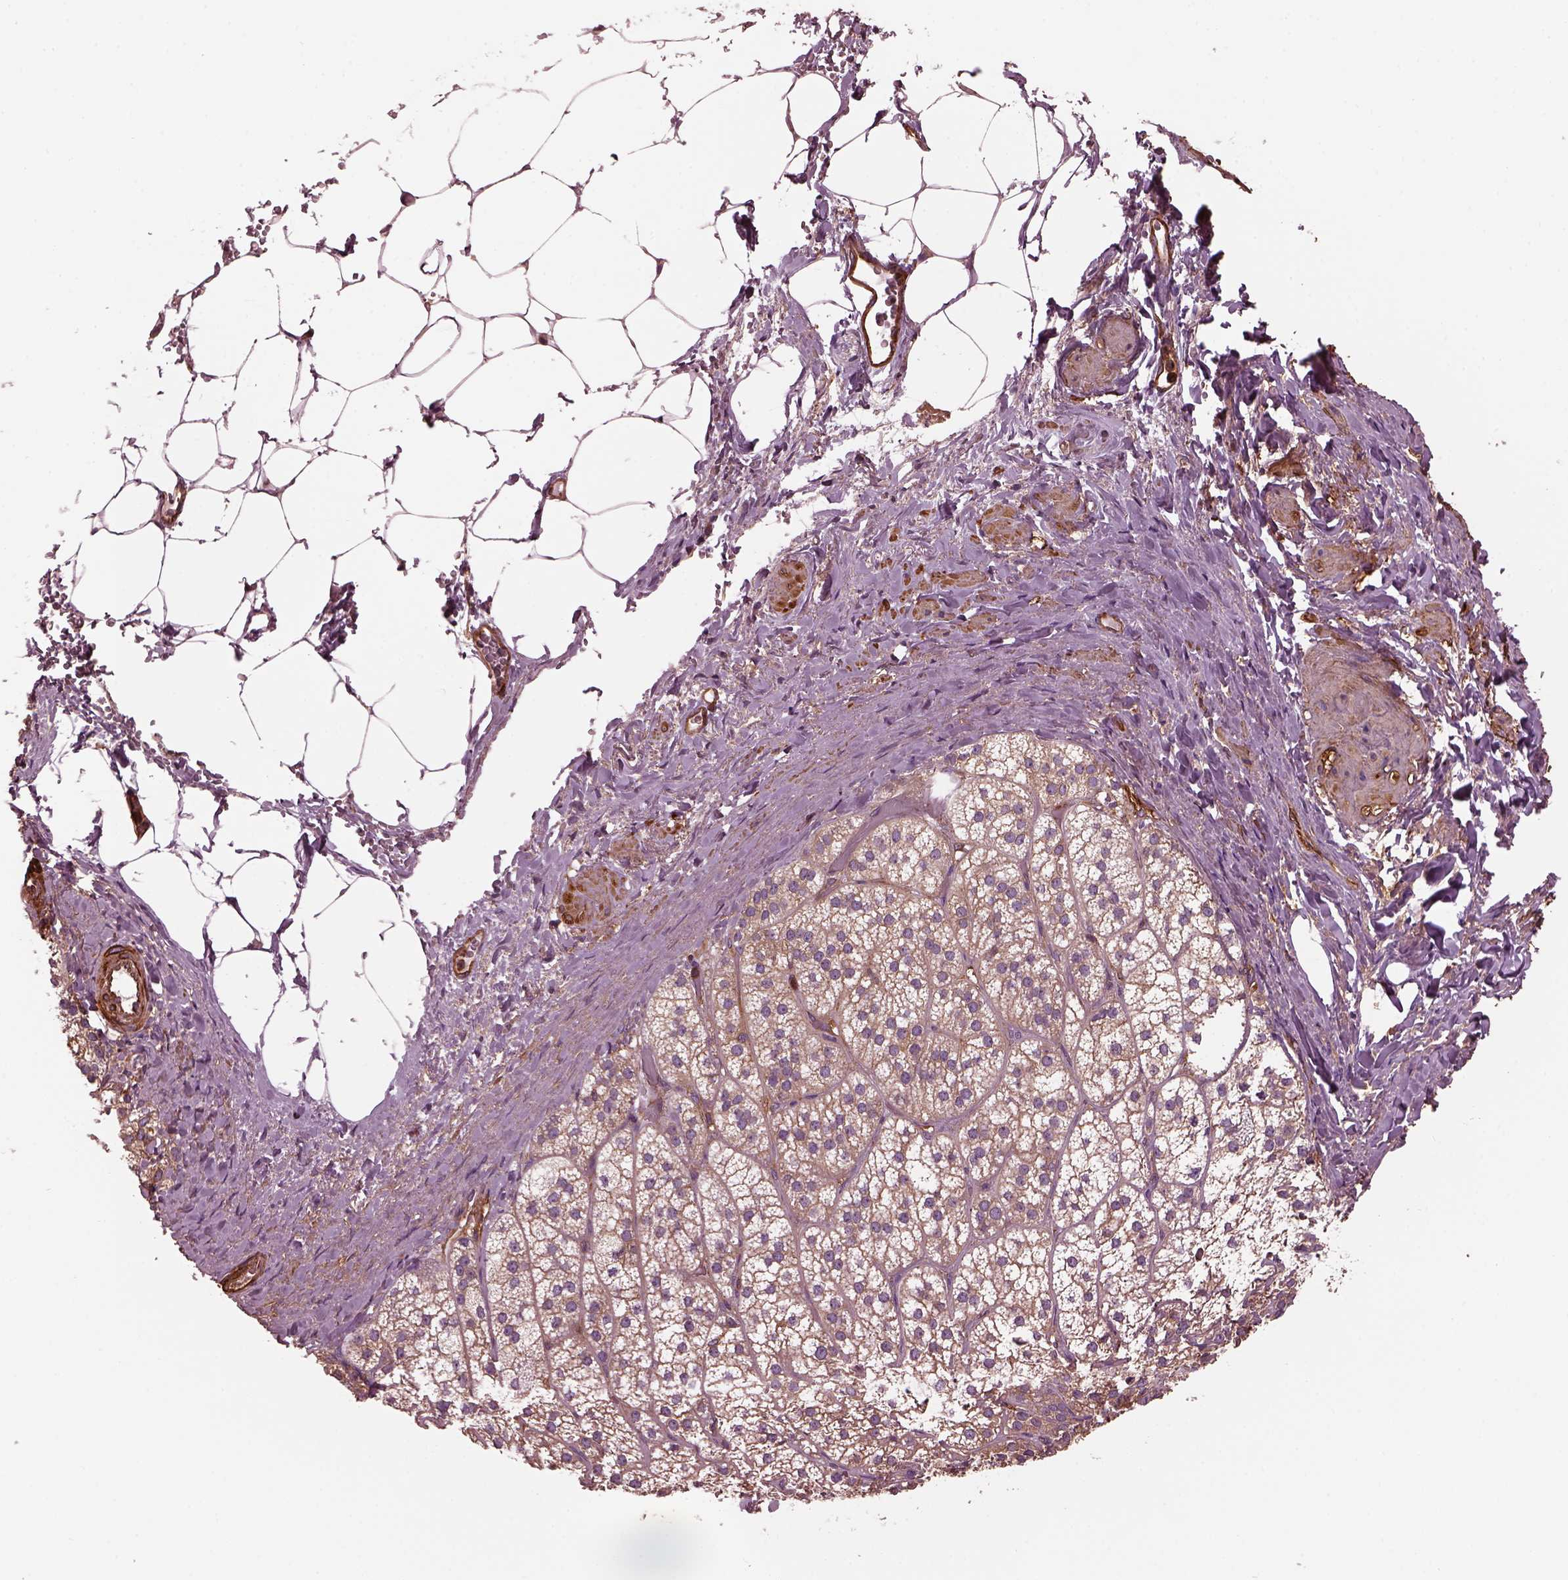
{"staining": {"intensity": "moderate", "quantity": ">75%", "location": "cytoplasmic/membranous"}, "tissue": "adrenal gland", "cell_type": "Glandular cells", "image_type": "normal", "snomed": [{"axis": "morphology", "description": "Normal tissue, NOS"}, {"axis": "topography", "description": "Adrenal gland"}], "caption": "Immunohistochemistry (IHC) of normal human adrenal gland shows medium levels of moderate cytoplasmic/membranous expression in approximately >75% of glandular cells. (IHC, brightfield microscopy, high magnification).", "gene": "MYL1", "patient": {"sex": "female", "age": 60}}